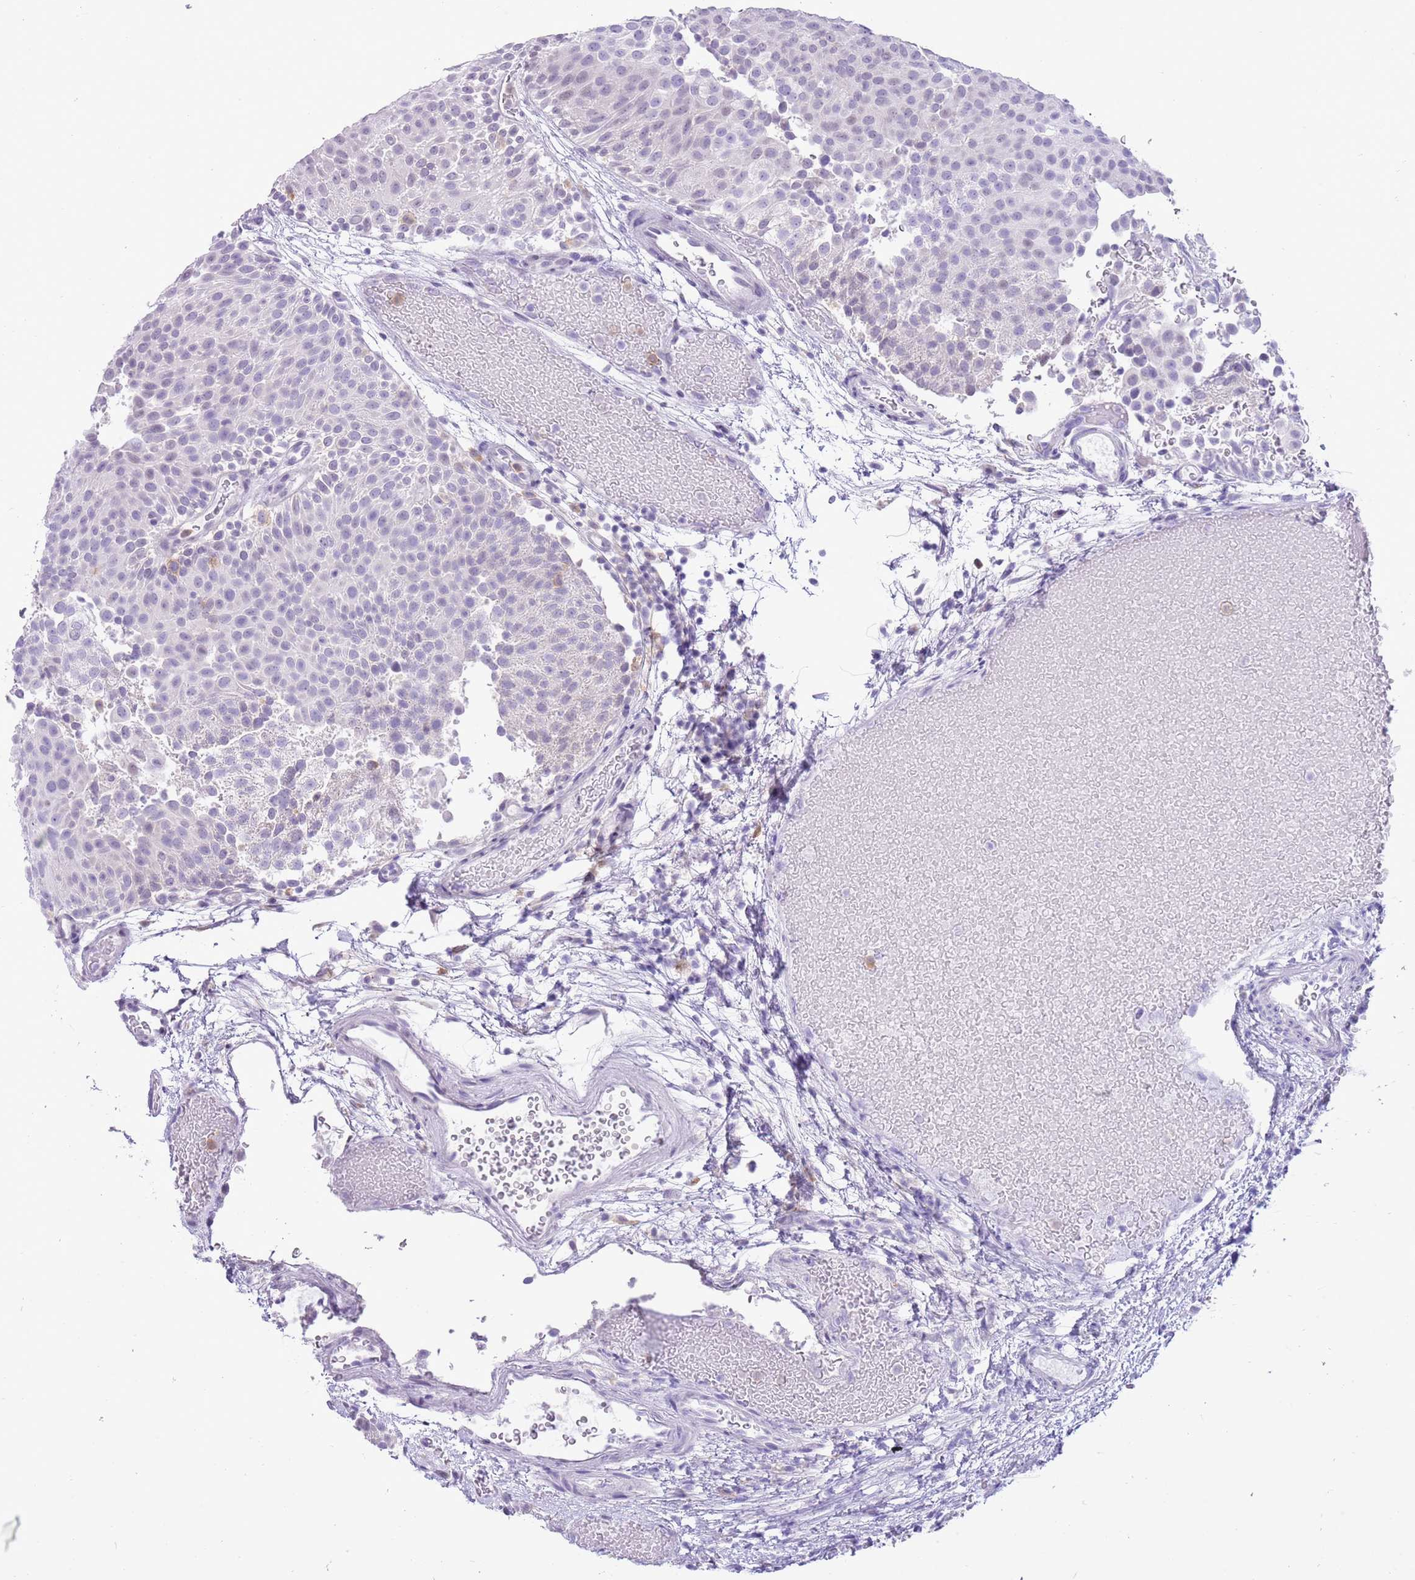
{"staining": {"intensity": "negative", "quantity": "none", "location": "none"}, "tissue": "urothelial cancer", "cell_type": "Tumor cells", "image_type": "cancer", "snomed": [{"axis": "morphology", "description": "Urothelial carcinoma, Low grade"}, {"axis": "topography", "description": "Urinary bladder"}], "caption": "Protein analysis of urothelial cancer displays no significant staining in tumor cells.", "gene": "PPP1R17", "patient": {"sex": "male", "age": 78}}